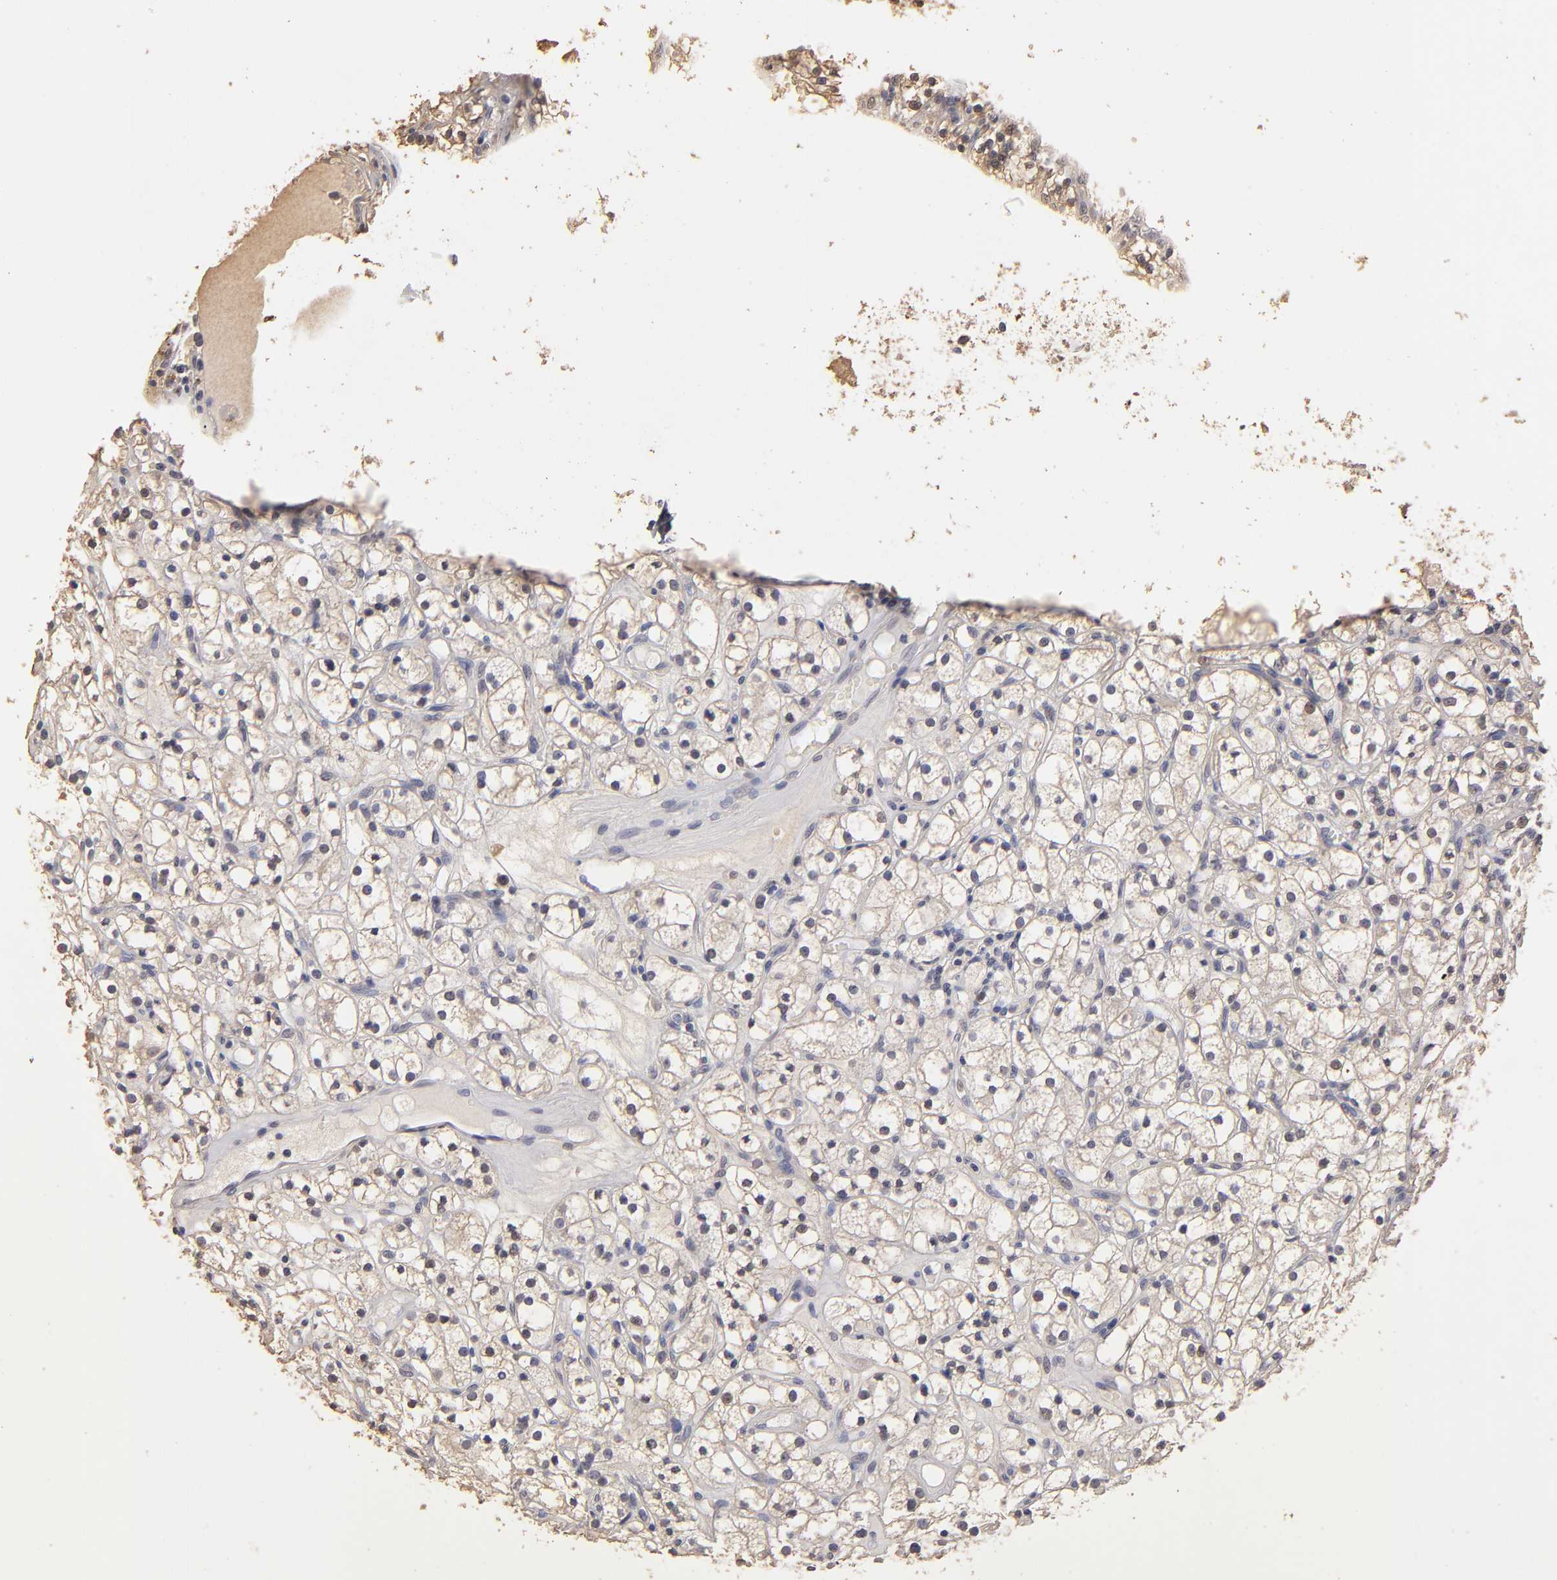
{"staining": {"intensity": "weak", "quantity": "25%-75%", "location": "cytoplasmic/membranous"}, "tissue": "renal cancer", "cell_type": "Tumor cells", "image_type": "cancer", "snomed": [{"axis": "morphology", "description": "Adenocarcinoma, NOS"}, {"axis": "topography", "description": "Kidney"}], "caption": "Protein expression analysis of human adenocarcinoma (renal) reveals weak cytoplasmic/membranous staining in about 25%-75% of tumor cells. (brown staining indicates protein expression, while blue staining denotes nuclei).", "gene": "OPHN1", "patient": {"sex": "male", "age": 61}}